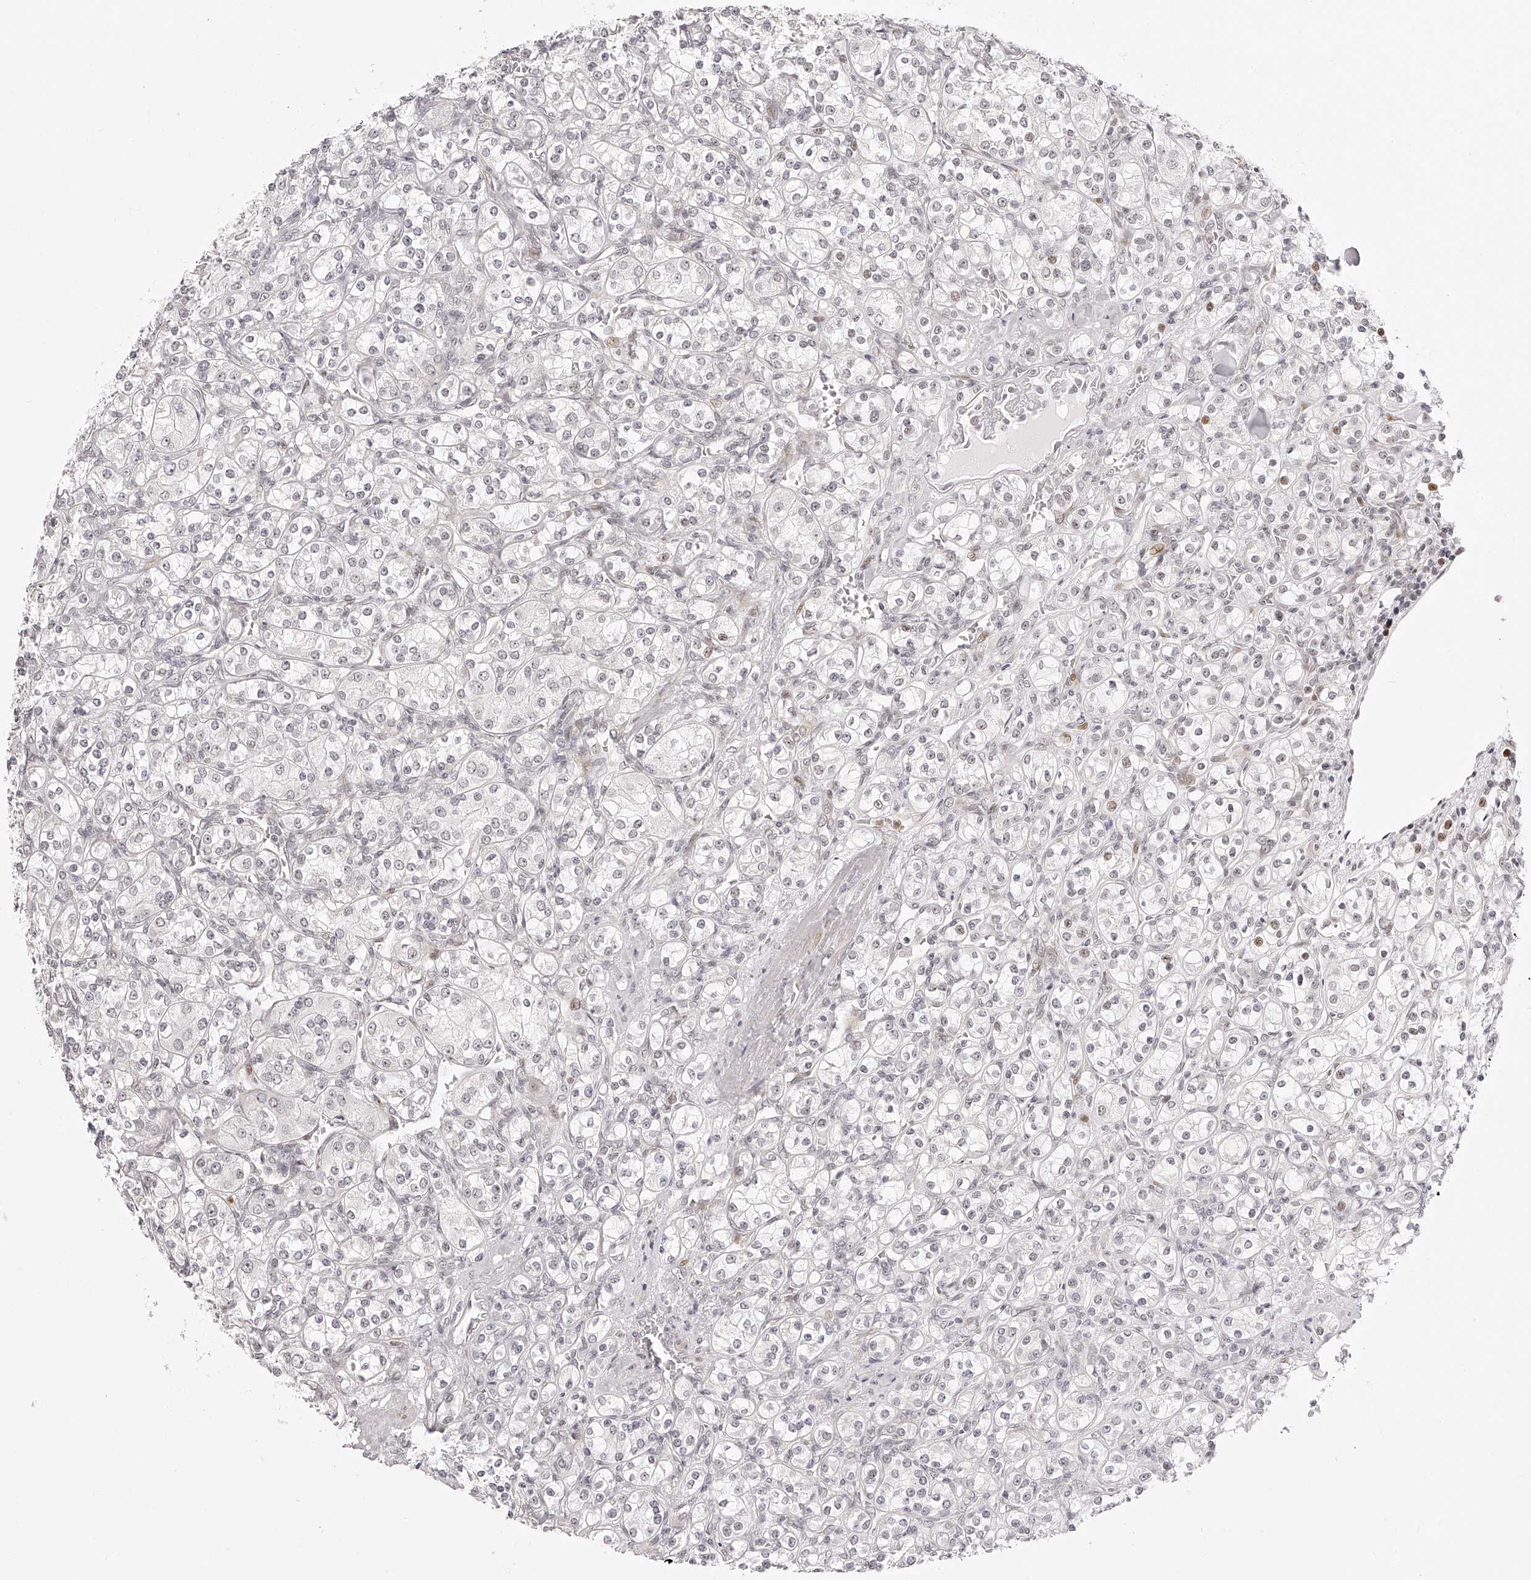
{"staining": {"intensity": "negative", "quantity": "none", "location": "none"}, "tissue": "renal cancer", "cell_type": "Tumor cells", "image_type": "cancer", "snomed": [{"axis": "morphology", "description": "Adenocarcinoma, NOS"}, {"axis": "topography", "description": "Kidney"}], "caption": "Tumor cells show no significant expression in renal cancer.", "gene": "PLEKHG1", "patient": {"sex": "male", "age": 77}}